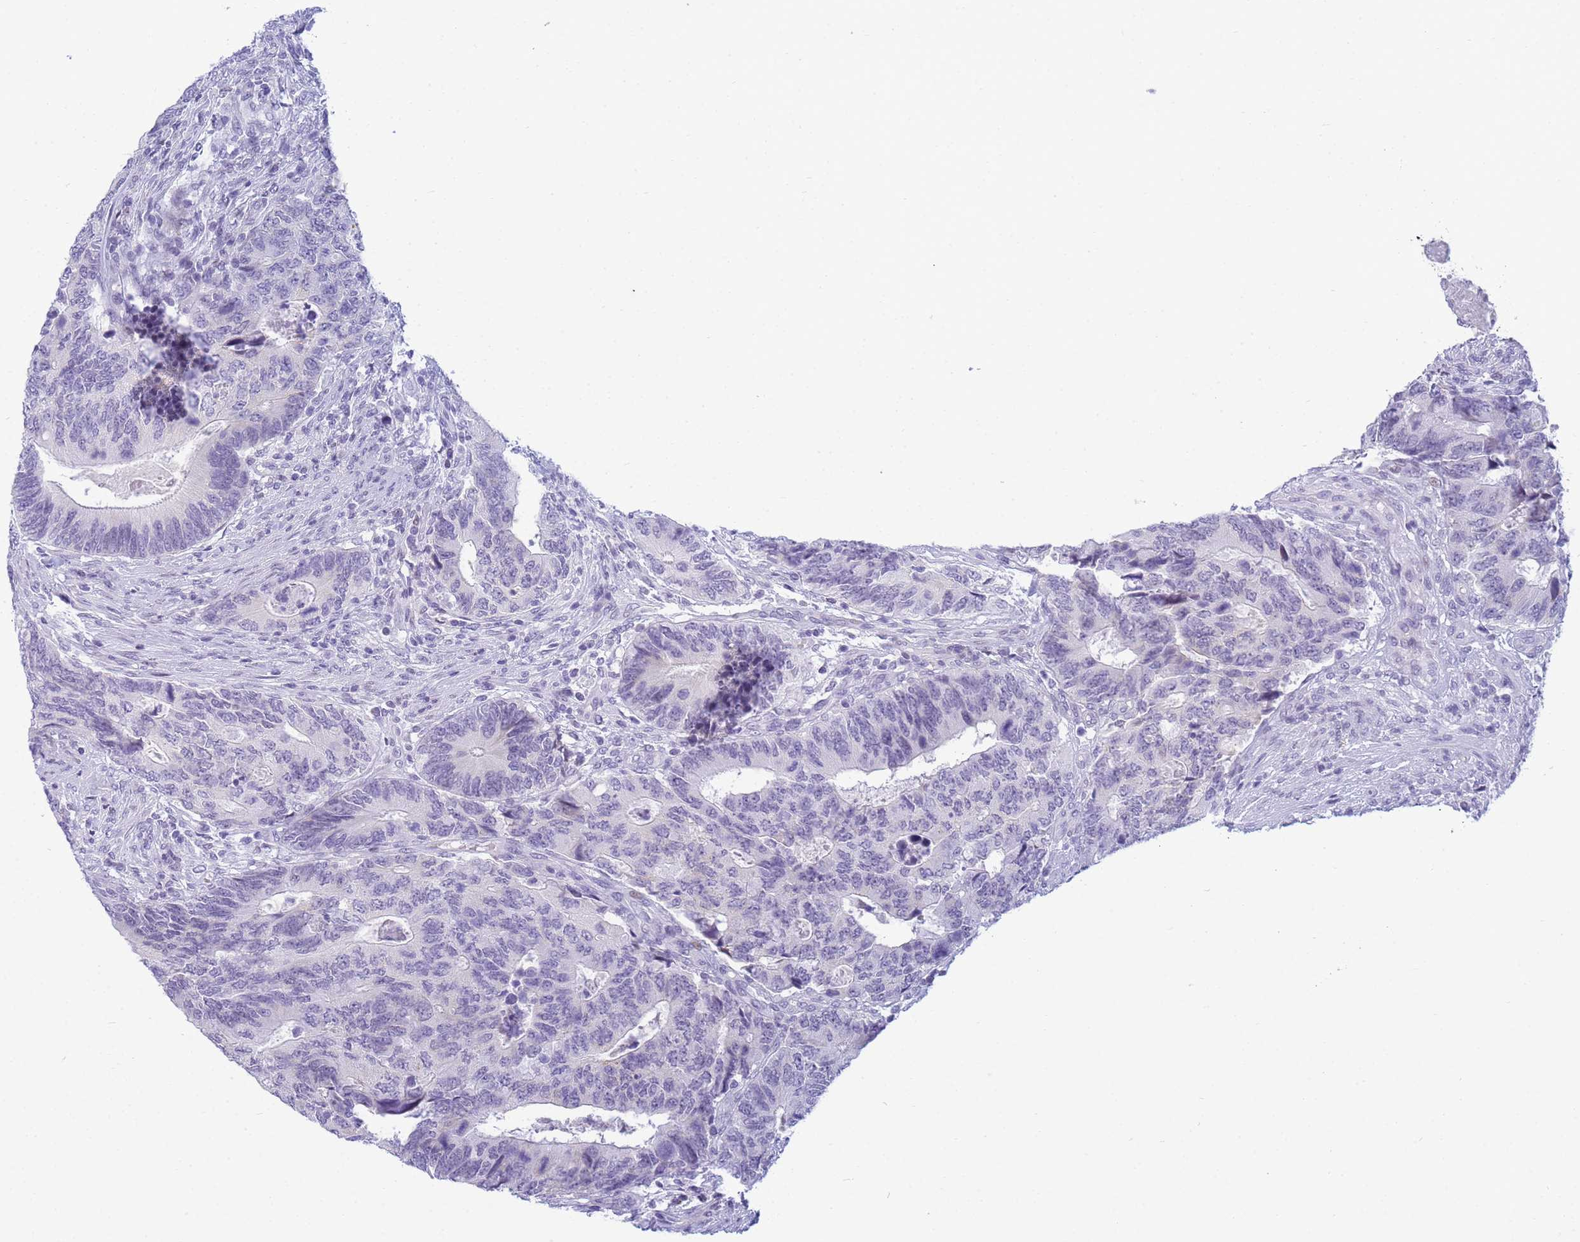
{"staining": {"intensity": "negative", "quantity": "none", "location": "none"}, "tissue": "colorectal cancer", "cell_type": "Tumor cells", "image_type": "cancer", "snomed": [{"axis": "morphology", "description": "Adenocarcinoma, NOS"}, {"axis": "topography", "description": "Colon"}], "caption": "Micrograph shows no protein positivity in tumor cells of colorectal adenocarcinoma tissue. (Stains: DAB (3,3'-diaminobenzidine) immunohistochemistry with hematoxylin counter stain, Microscopy: brightfield microscopy at high magnification).", "gene": "SNX20", "patient": {"sex": "male", "age": 87}}